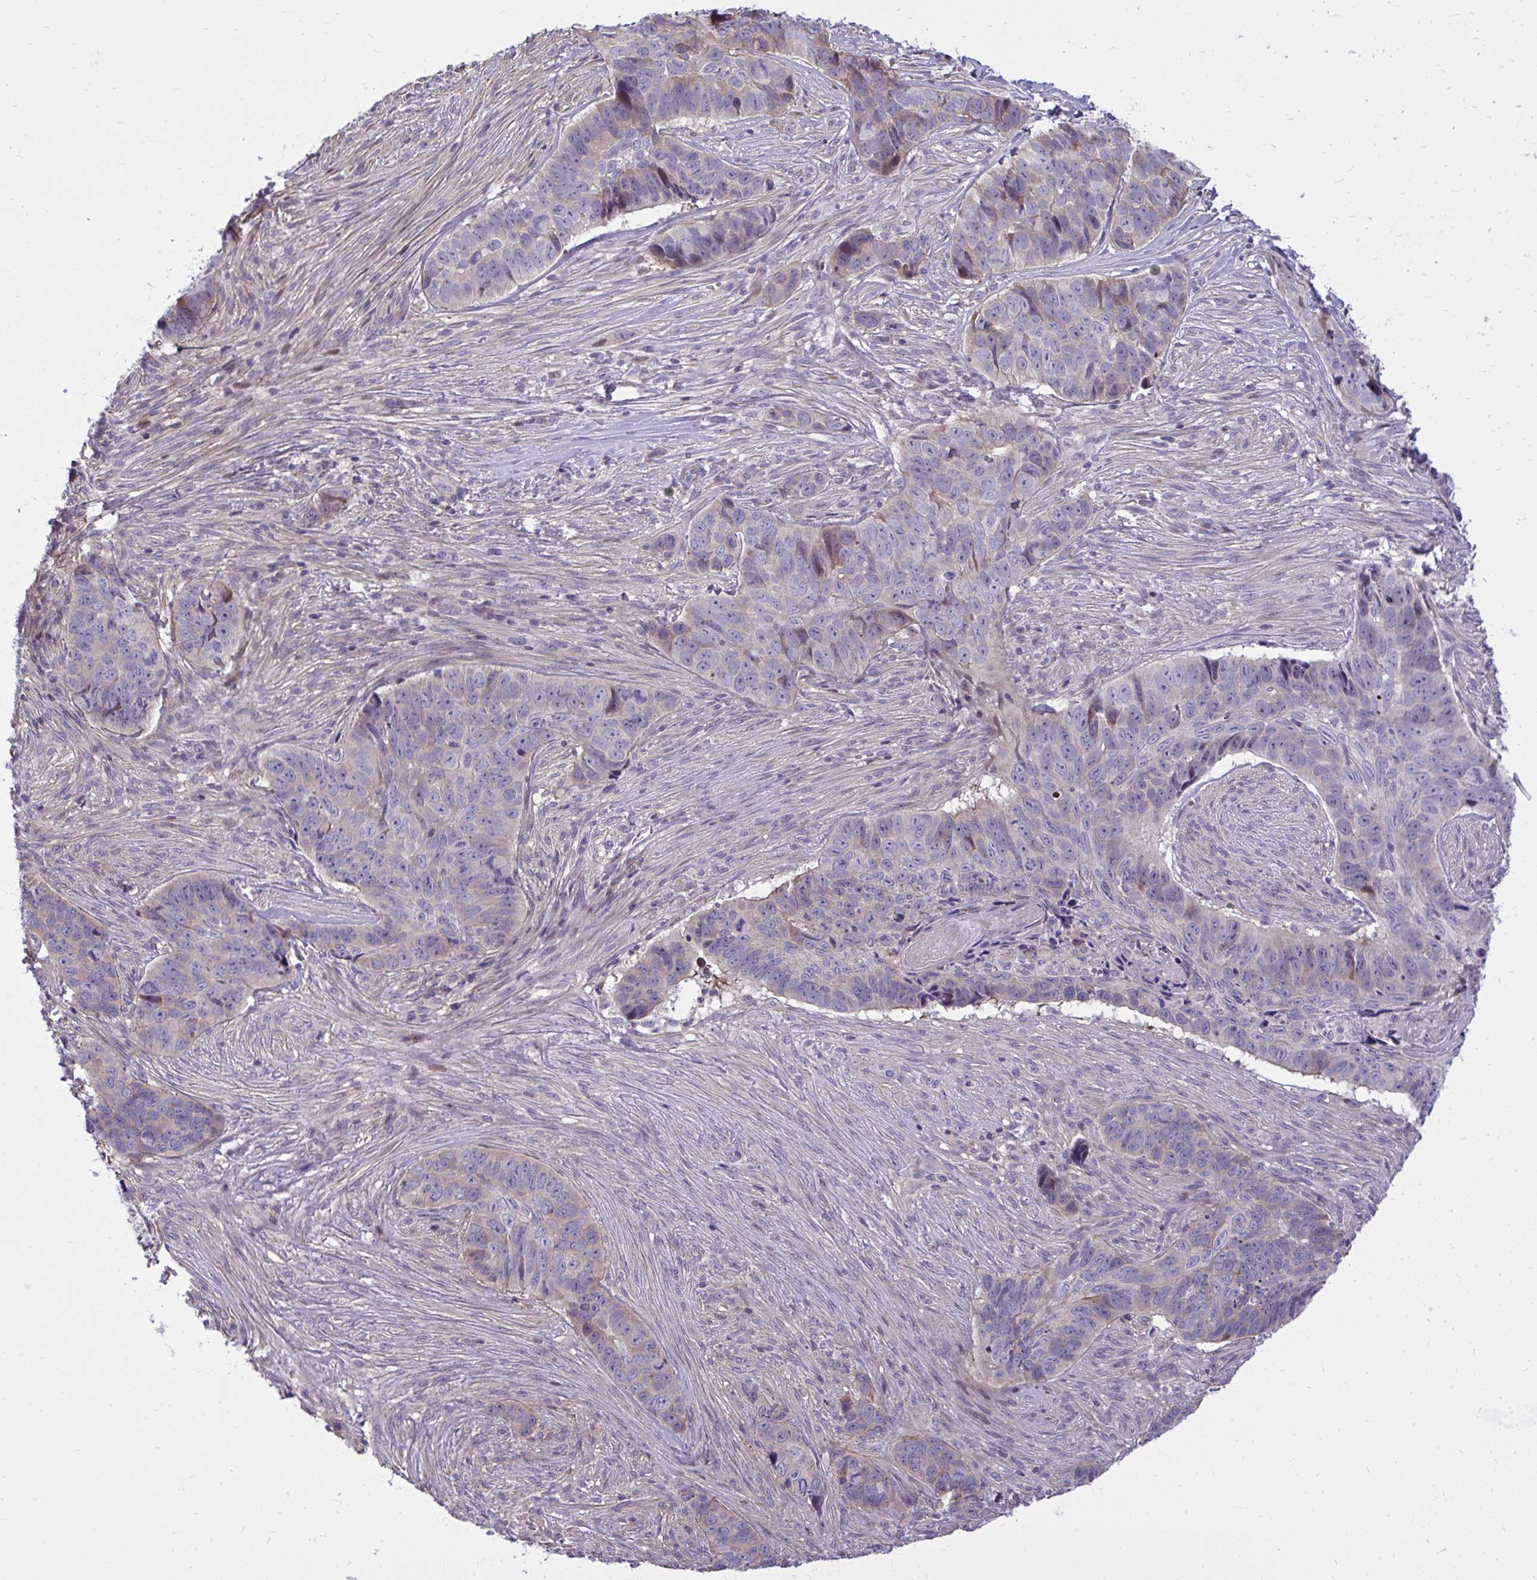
{"staining": {"intensity": "negative", "quantity": "none", "location": "none"}, "tissue": "skin cancer", "cell_type": "Tumor cells", "image_type": "cancer", "snomed": [{"axis": "morphology", "description": "Basal cell carcinoma"}, {"axis": "topography", "description": "Skin"}], "caption": "This is an immunohistochemistry histopathology image of human skin cancer. There is no staining in tumor cells.", "gene": "GRK4", "patient": {"sex": "female", "age": 82}}